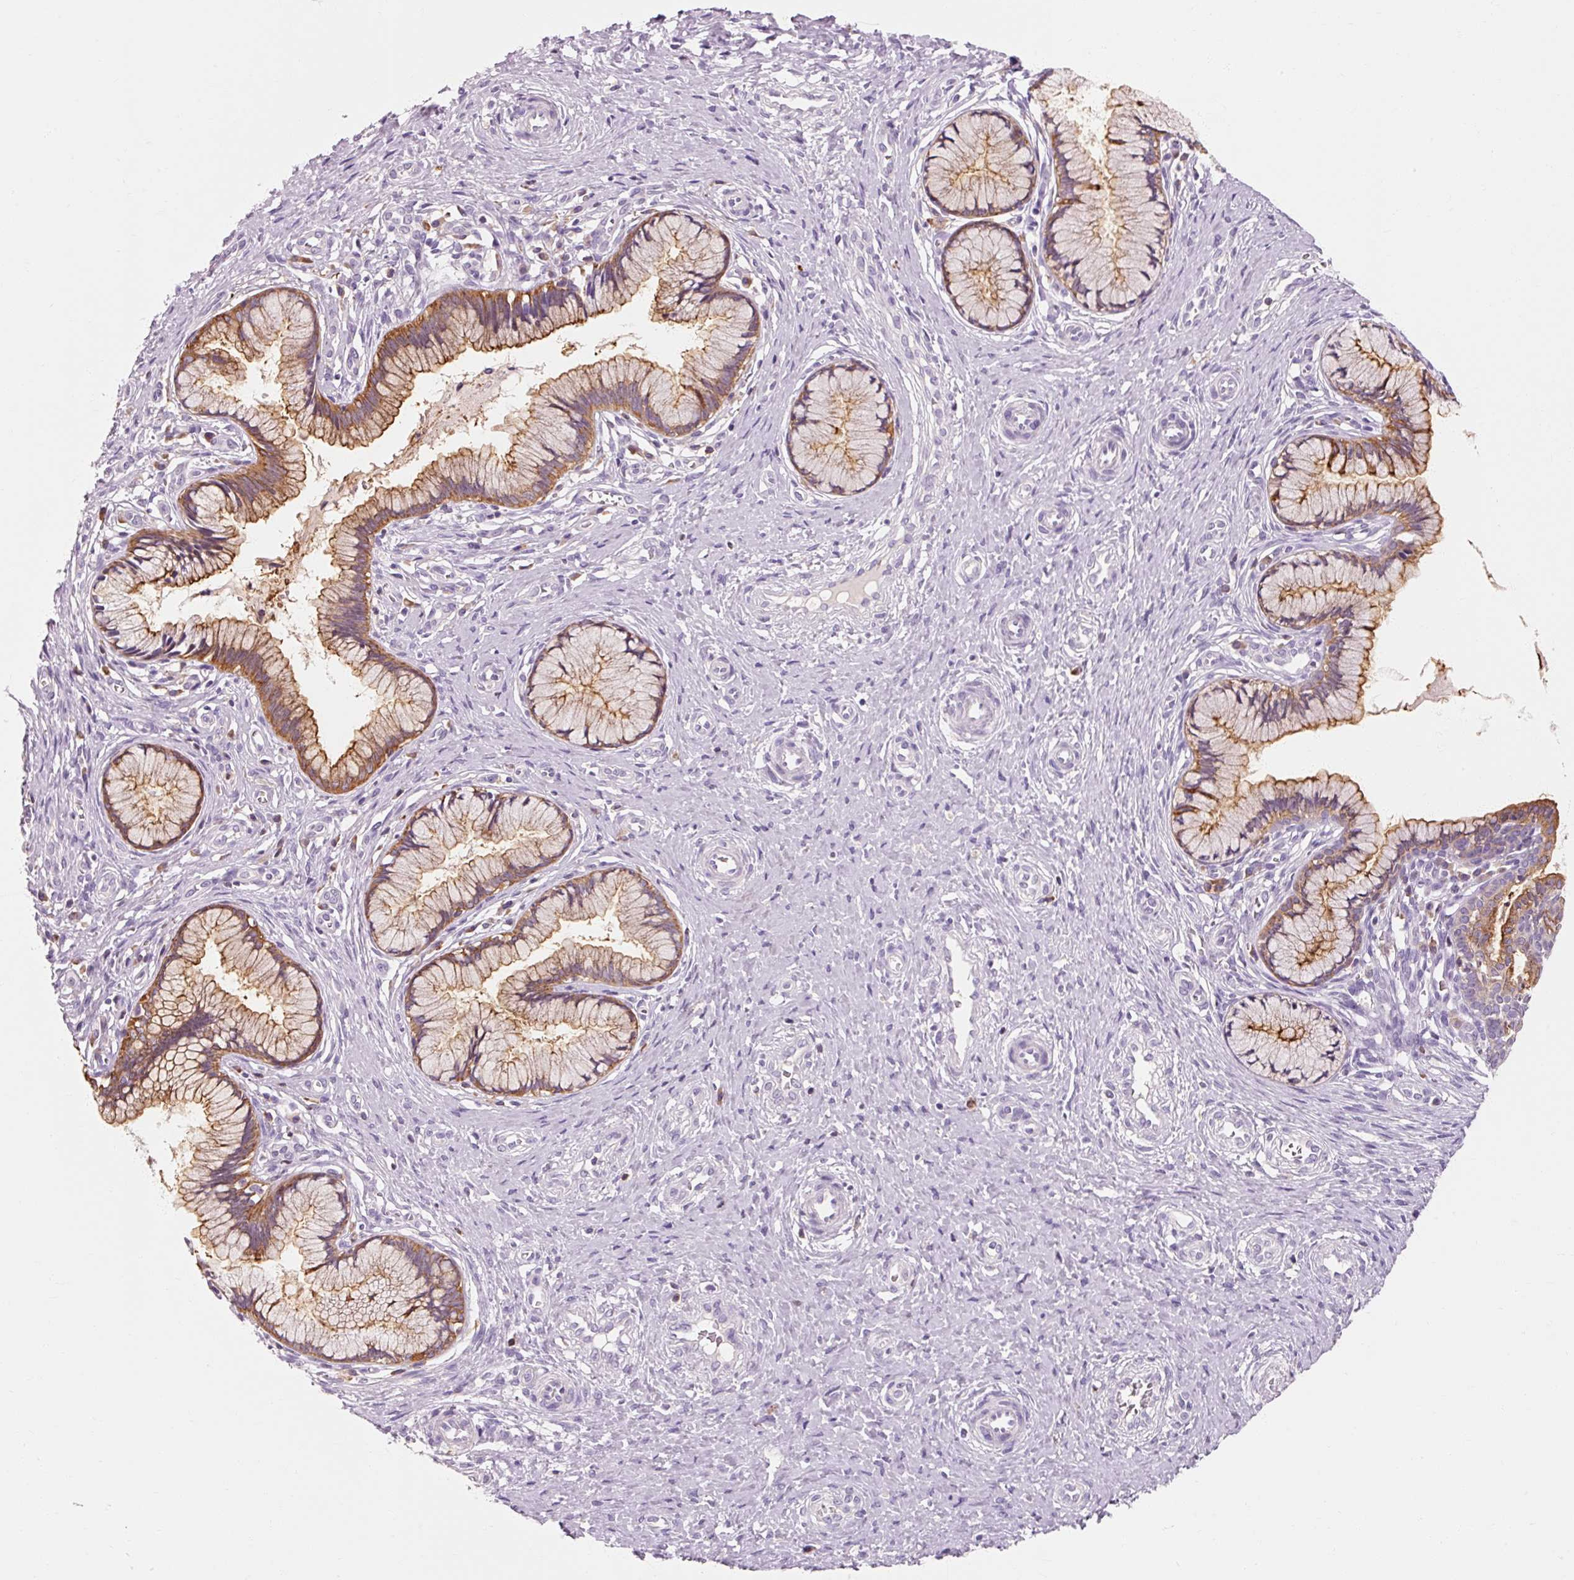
{"staining": {"intensity": "strong", "quantity": ">75%", "location": "cytoplasmic/membranous"}, "tissue": "cervix", "cell_type": "Glandular cells", "image_type": "normal", "snomed": [{"axis": "morphology", "description": "Normal tissue, NOS"}, {"axis": "topography", "description": "Cervix"}], "caption": "The immunohistochemical stain labels strong cytoplasmic/membranous expression in glandular cells of normal cervix. (IHC, brightfield microscopy, high magnification).", "gene": "OR8K1", "patient": {"sex": "female", "age": 36}}